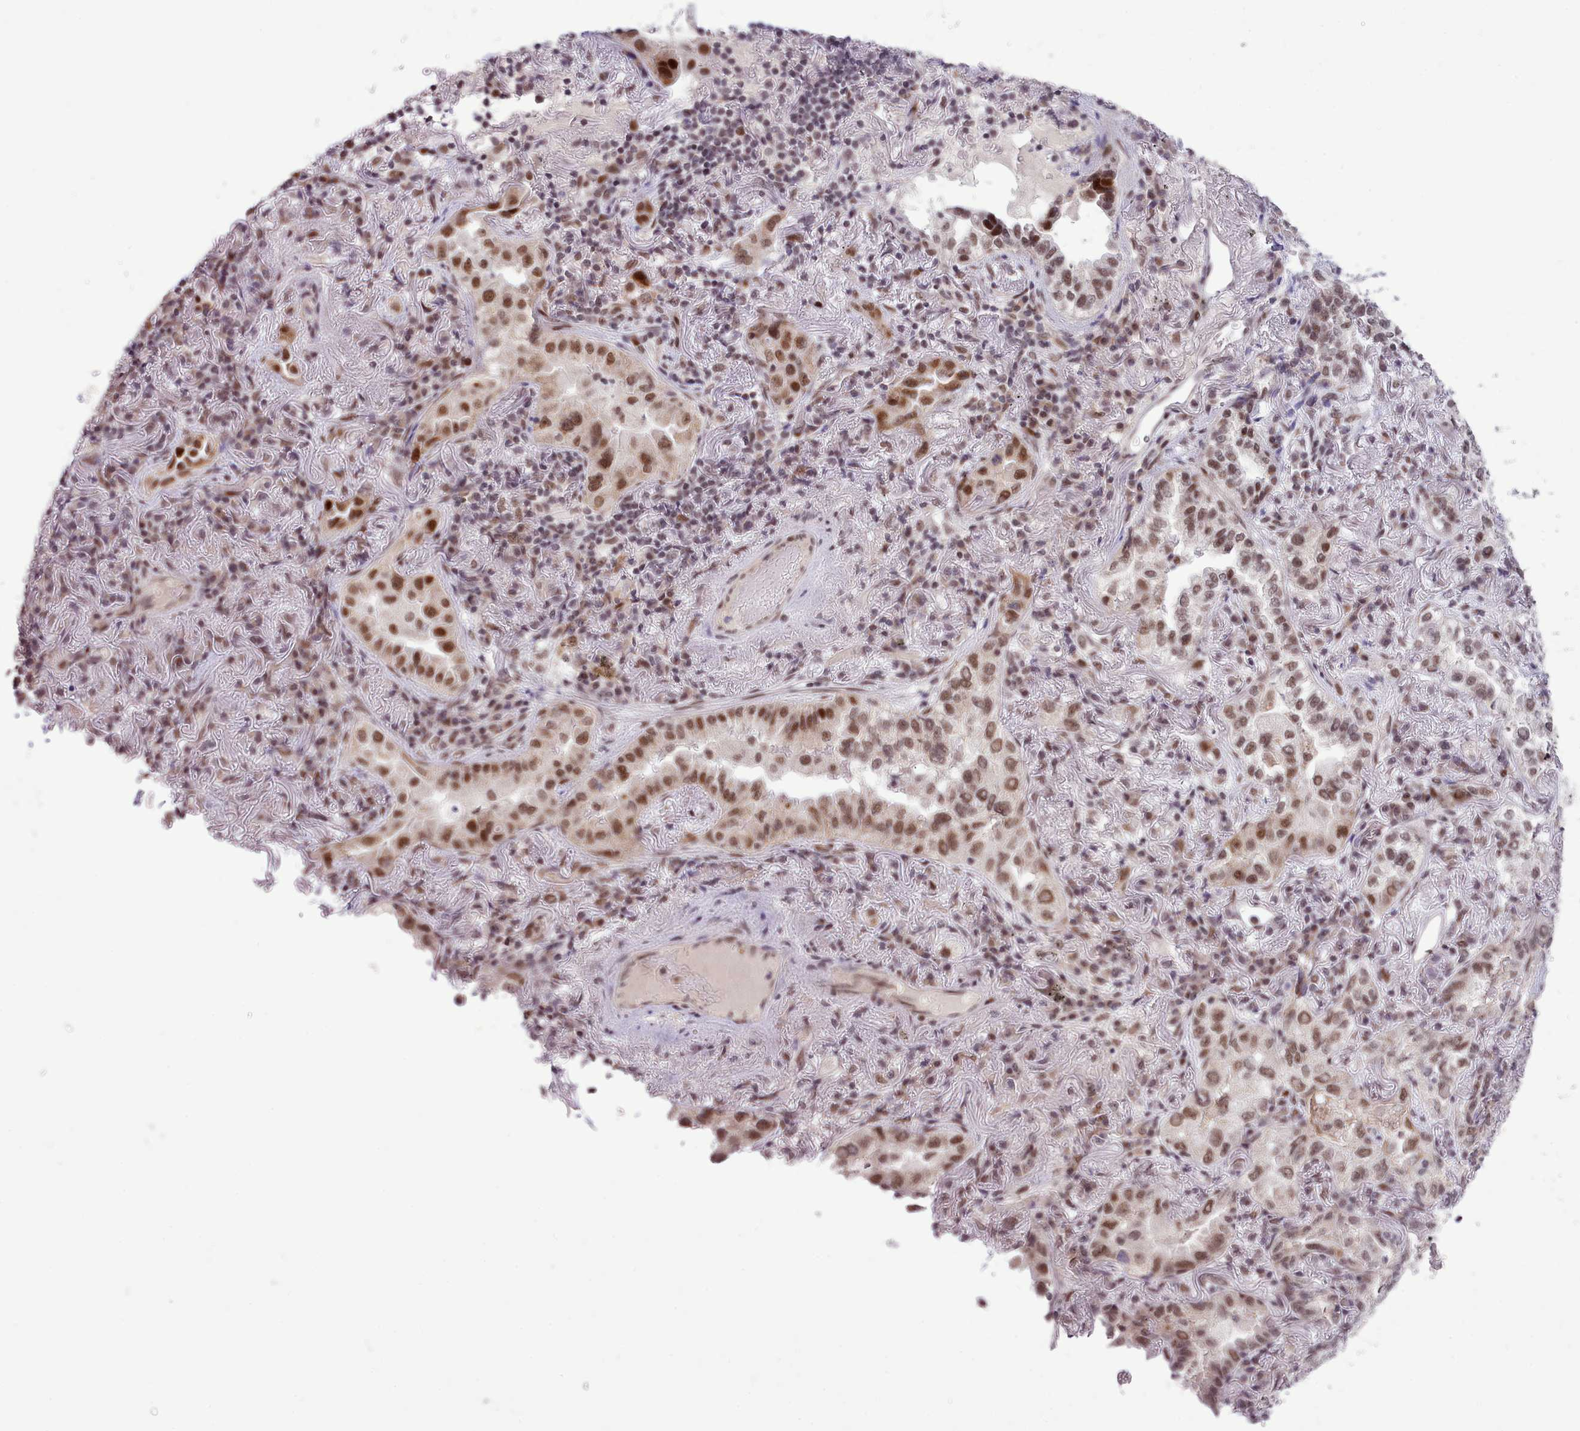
{"staining": {"intensity": "moderate", "quantity": ">75%", "location": "nuclear"}, "tissue": "lung cancer", "cell_type": "Tumor cells", "image_type": "cancer", "snomed": [{"axis": "morphology", "description": "Adenocarcinoma, NOS"}, {"axis": "topography", "description": "Lung"}], "caption": "This photomicrograph displays IHC staining of adenocarcinoma (lung), with medium moderate nuclear expression in about >75% of tumor cells.", "gene": "RFX1", "patient": {"sex": "female", "age": 69}}